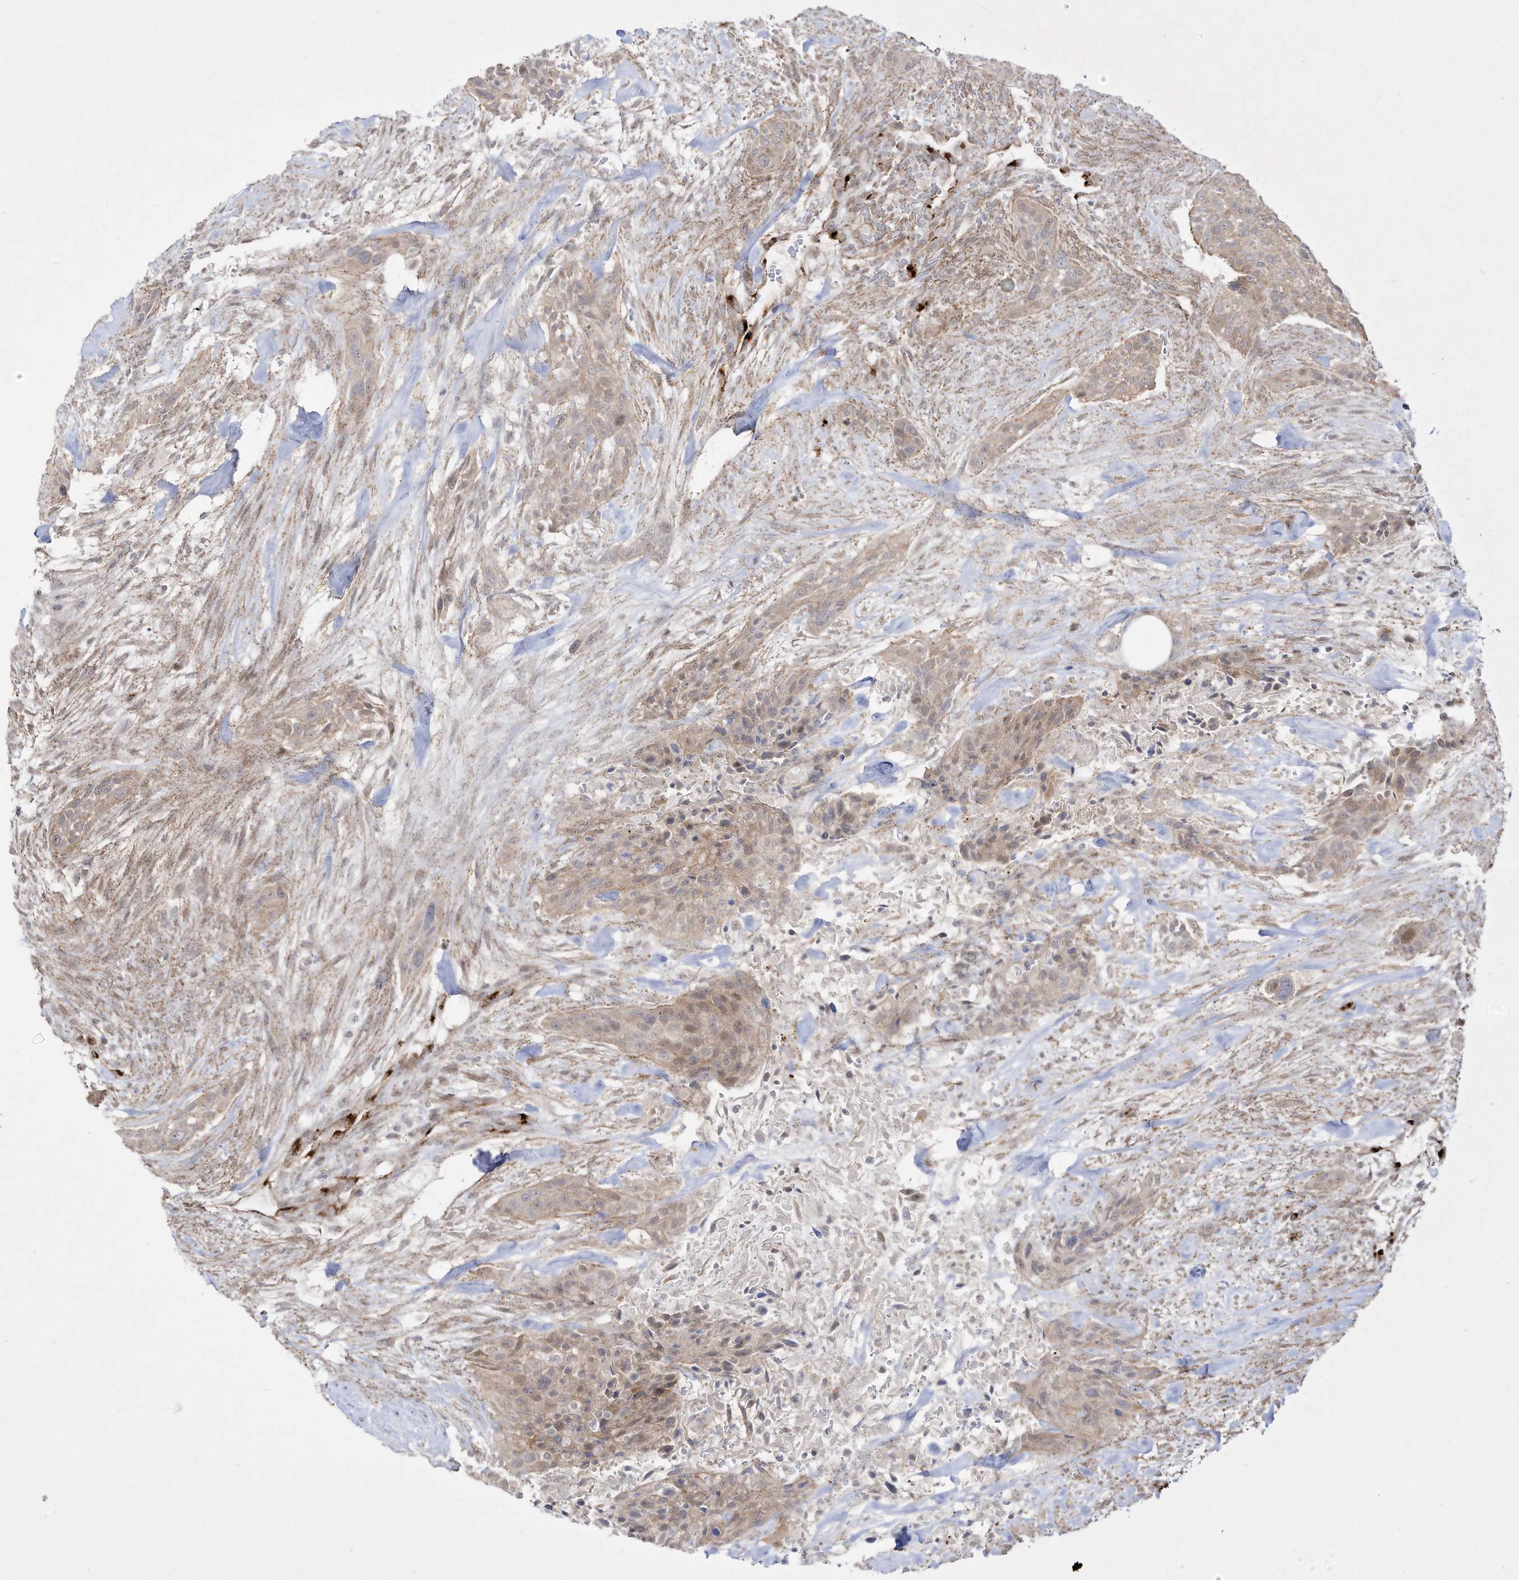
{"staining": {"intensity": "weak", "quantity": ">75%", "location": "cytoplasmic/membranous"}, "tissue": "urothelial cancer", "cell_type": "Tumor cells", "image_type": "cancer", "snomed": [{"axis": "morphology", "description": "Urothelial carcinoma, High grade"}, {"axis": "topography", "description": "Urinary bladder"}], "caption": "Weak cytoplasmic/membranous positivity for a protein is appreciated in about >75% of tumor cells of urothelial cancer using immunohistochemistry.", "gene": "ZGRF1", "patient": {"sex": "male", "age": 35}}